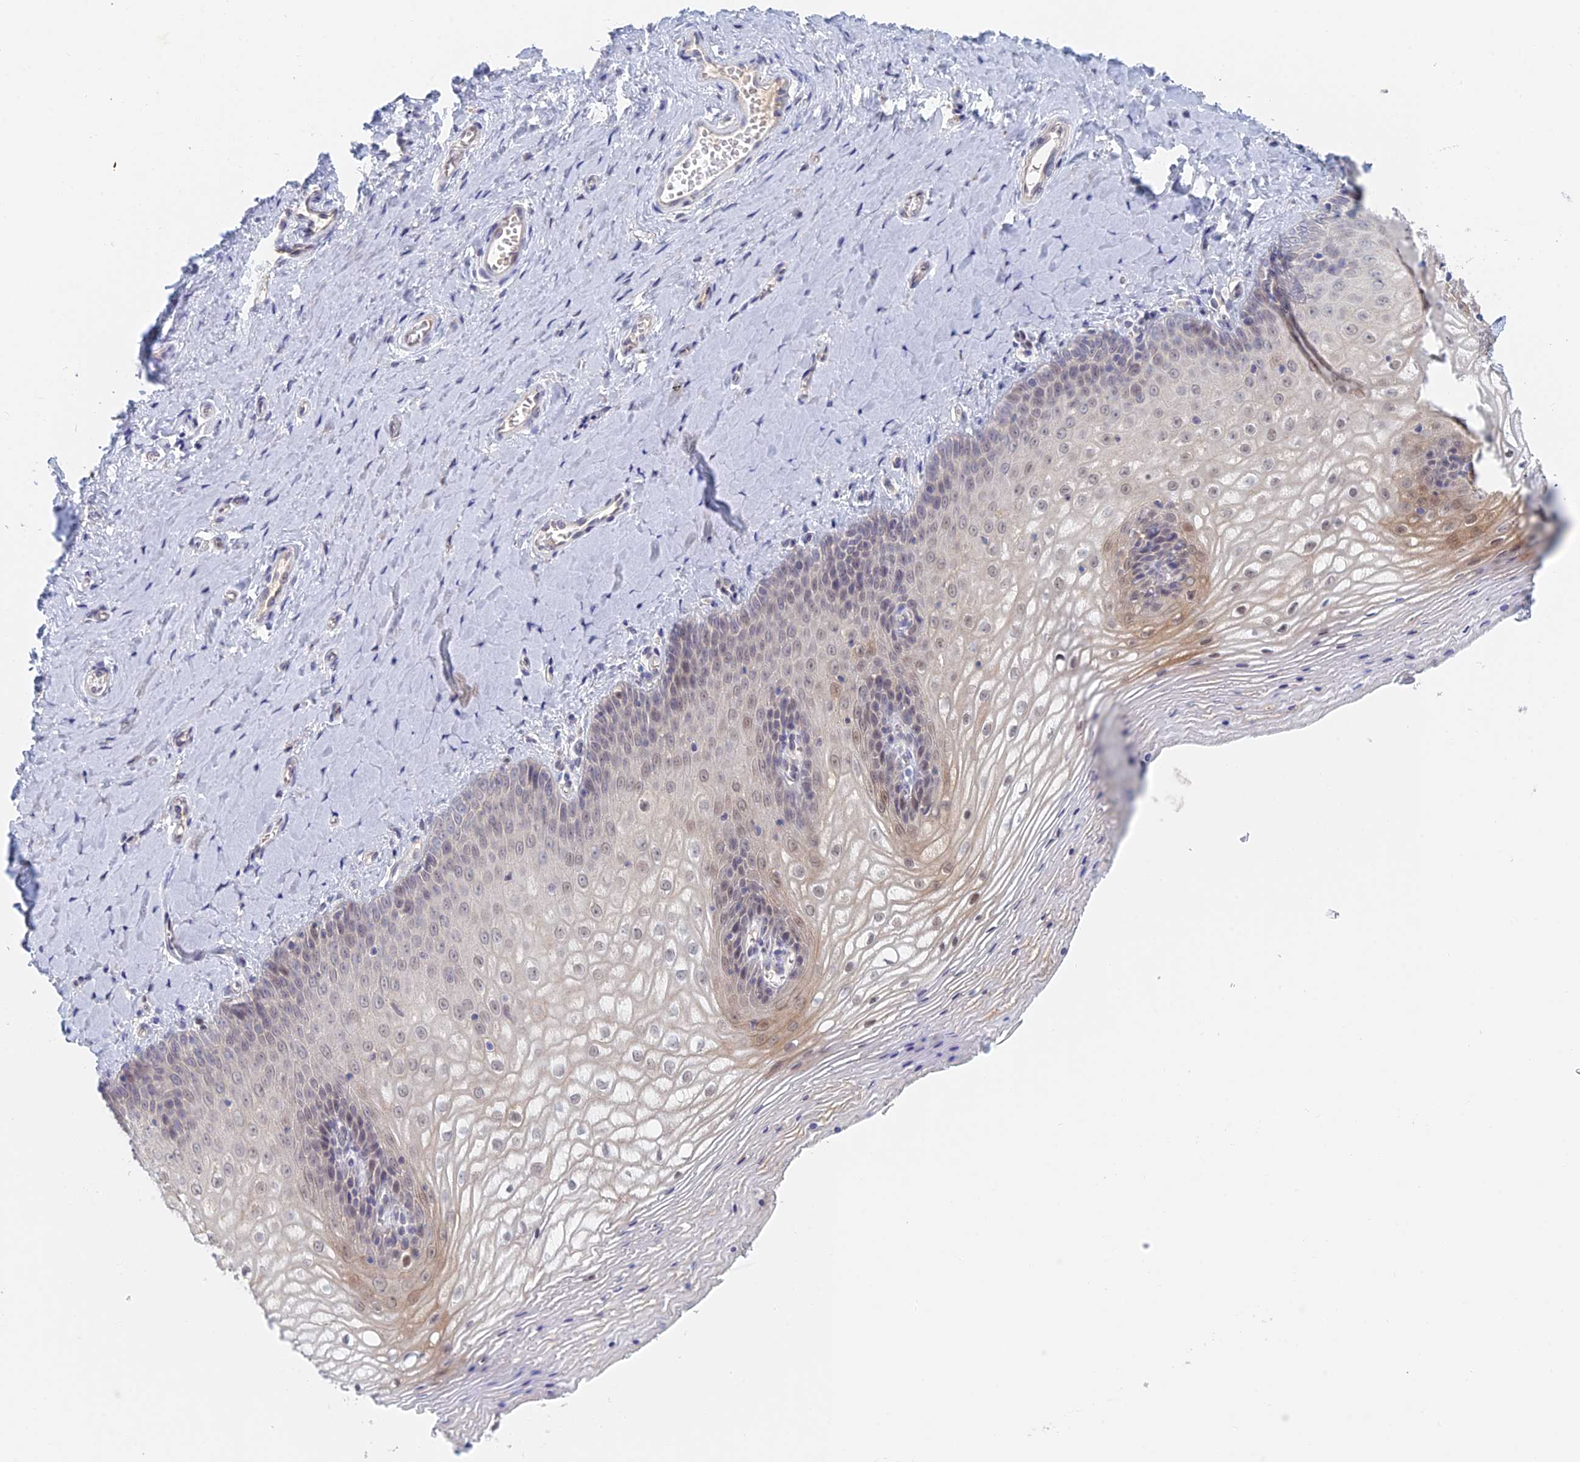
{"staining": {"intensity": "moderate", "quantity": "25%-75%", "location": "nuclear"}, "tissue": "vagina", "cell_type": "Squamous epithelial cells", "image_type": "normal", "snomed": [{"axis": "morphology", "description": "Normal tissue, NOS"}, {"axis": "topography", "description": "Vagina"}], "caption": "A high-resolution micrograph shows immunohistochemistry (IHC) staining of normal vagina, which reveals moderate nuclear expression in approximately 25%-75% of squamous epithelial cells.", "gene": "ZUP1", "patient": {"sex": "female", "age": 65}}